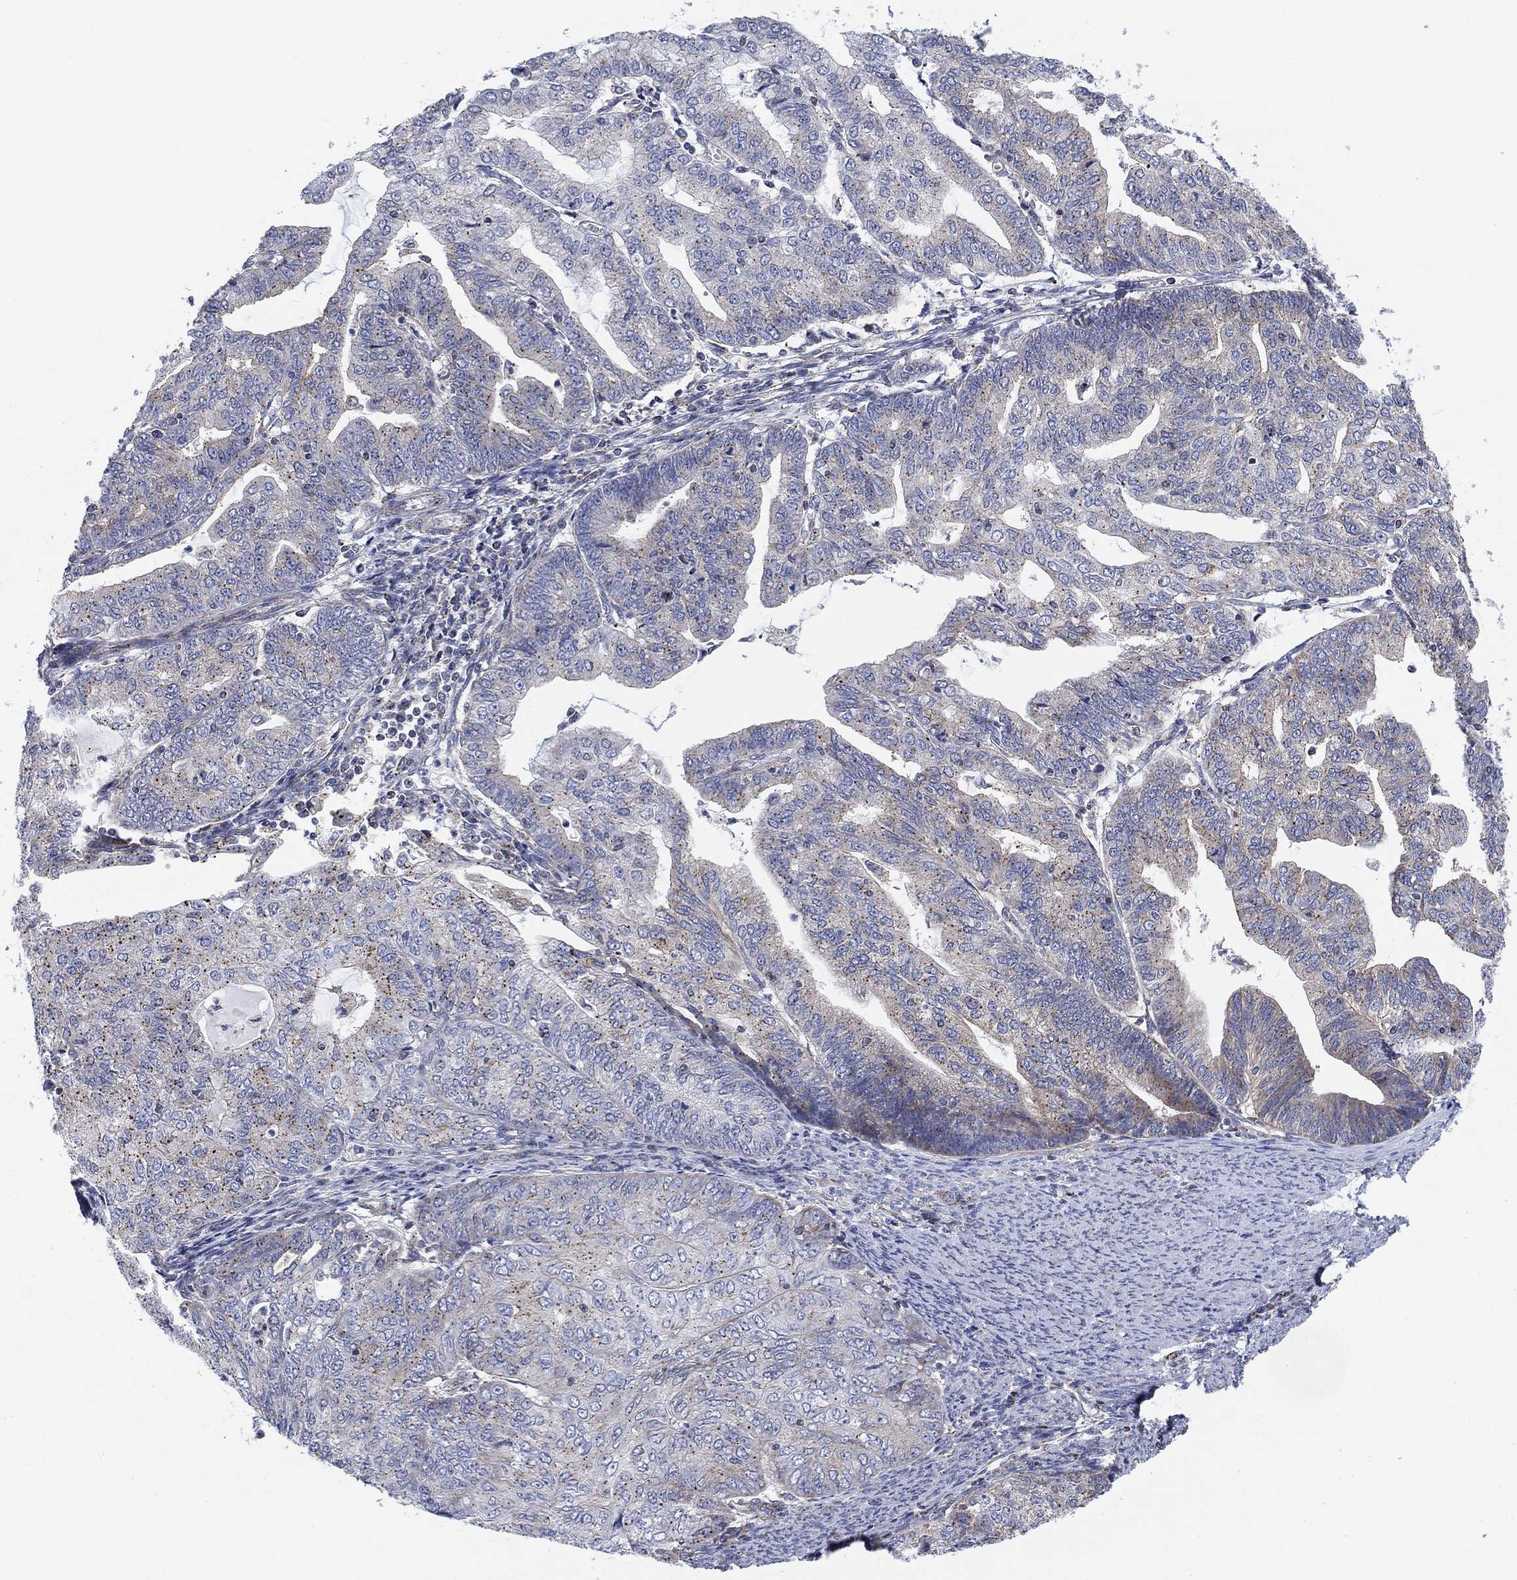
{"staining": {"intensity": "weak", "quantity": "<25%", "location": "cytoplasmic/membranous"}, "tissue": "endometrial cancer", "cell_type": "Tumor cells", "image_type": "cancer", "snomed": [{"axis": "morphology", "description": "Adenocarcinoma, NOS"}, {"axis": "topography", "description": "Endometrium"}], "caption": "IHC histopathology image of human endometrial adenocarcinoma stained for a protein (brown), which displays no staining in tumor cells. The staining was performed using DAB to visualize the protein expression in brown, while the nuclei were stained in blue with hematoxylin (Magnification: 20x).", "gene": "NACAD", "patient": {"sex": "female", "age": 82}}